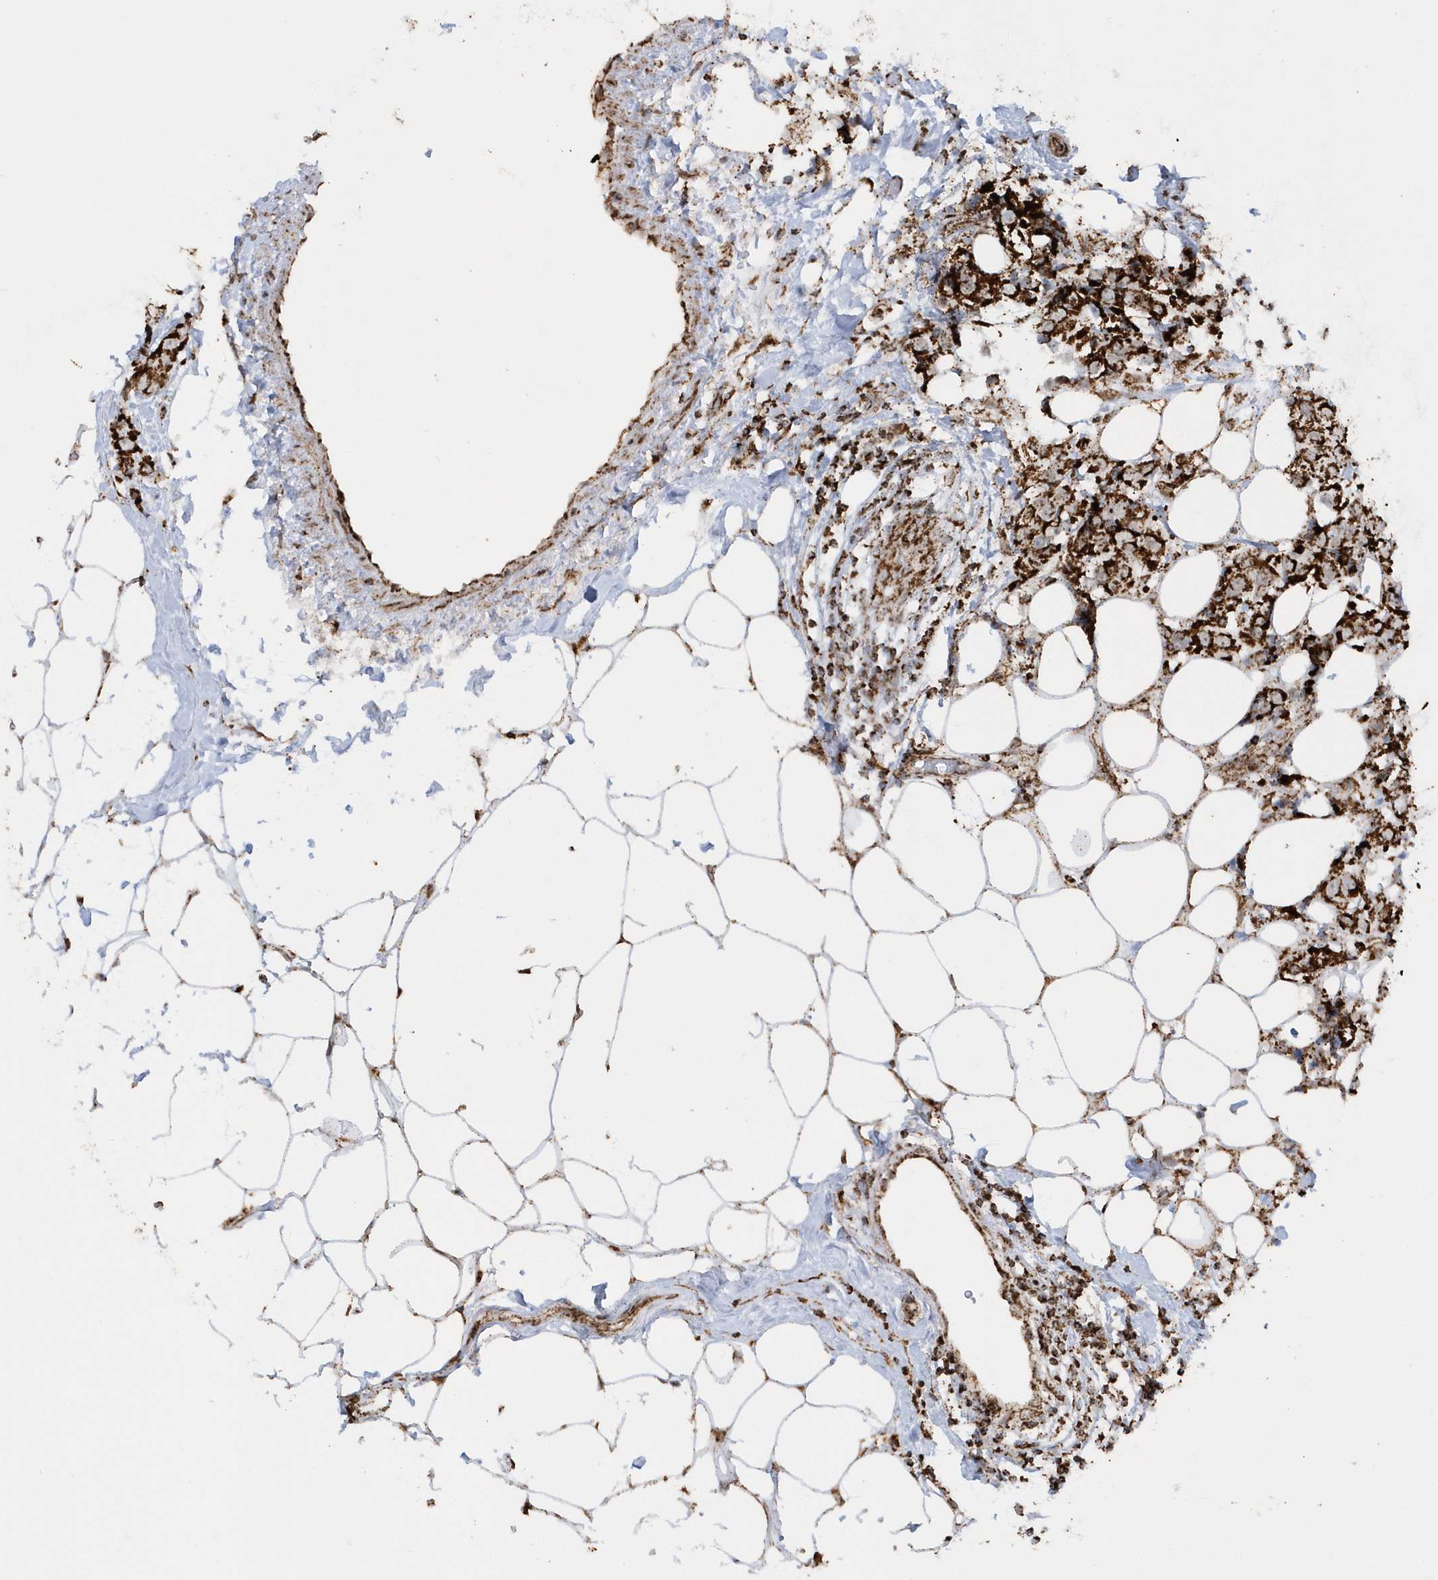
{"staining": {"intensity": "strong", "quantity": ">75%", "location": "cytoplasmic/membranous"}, "tissue": "breast cancer", "cell_type": "Tumor cells", "image_type": "cancer", "snomed": [{"axis": "morphology", "description": "Normal tissue, NOS"}, {"axis": "morphology", "description": "Duct carcinoma"}, {"axis": "topography", "description": "Breast"}], "caption": "Immunohistochemical staining of breast intraductal carcinoma exhibits strong cytoplasmic/membranous protein positivity in approximately >75% of tumor cells. (Stains: DAB in brown, nuclei in blue, Microscopy: brightfield microscopy at high magnification).", "gene": "CRY2", "patient": {"sex": "female", "age": 39}}